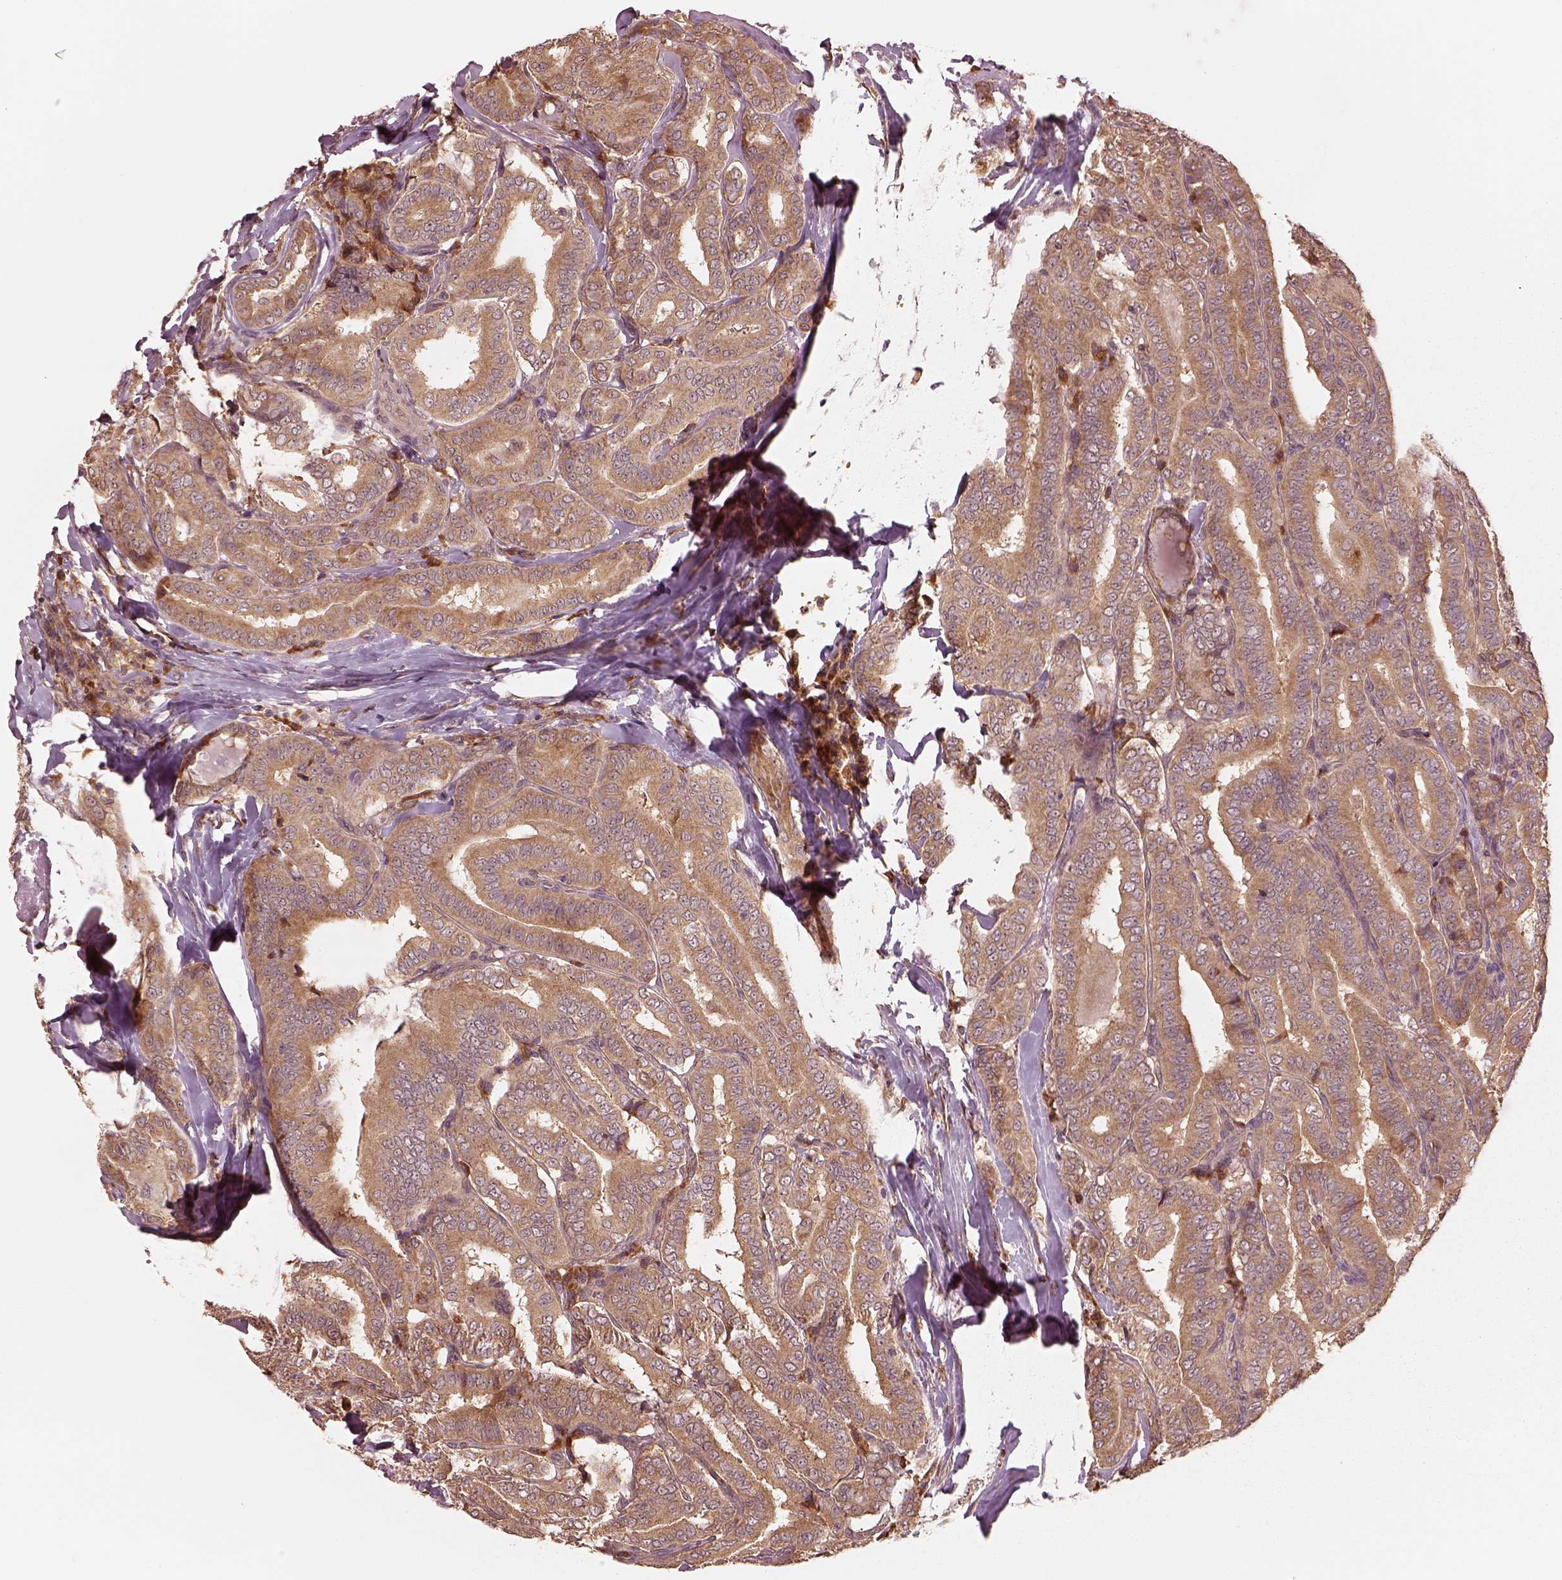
{"staining": {"intensity": "moderate", "quantity": ">75%", "location": "cytoplasmic/membranous"}, "tissue": "thyroid cancer", "cell_type": "Tumor cells", "image_type": "cancer", "snomed": [{"axis": "morphology", "description": "Papillary adenocarcinoma, NOS"}, {"axis": "morphology", "description": "Papillary adenoma metastatic"}, {"axis": "topography", "description": "Thyroid gland"}], "caption": "Tumor cells show medium levels of moderate cytoplasmic/membranous expression in approximately >75% of cells in thyroid cancer.", "gene": "RPS5", "patient": {"sex": "female", "age": 50}}